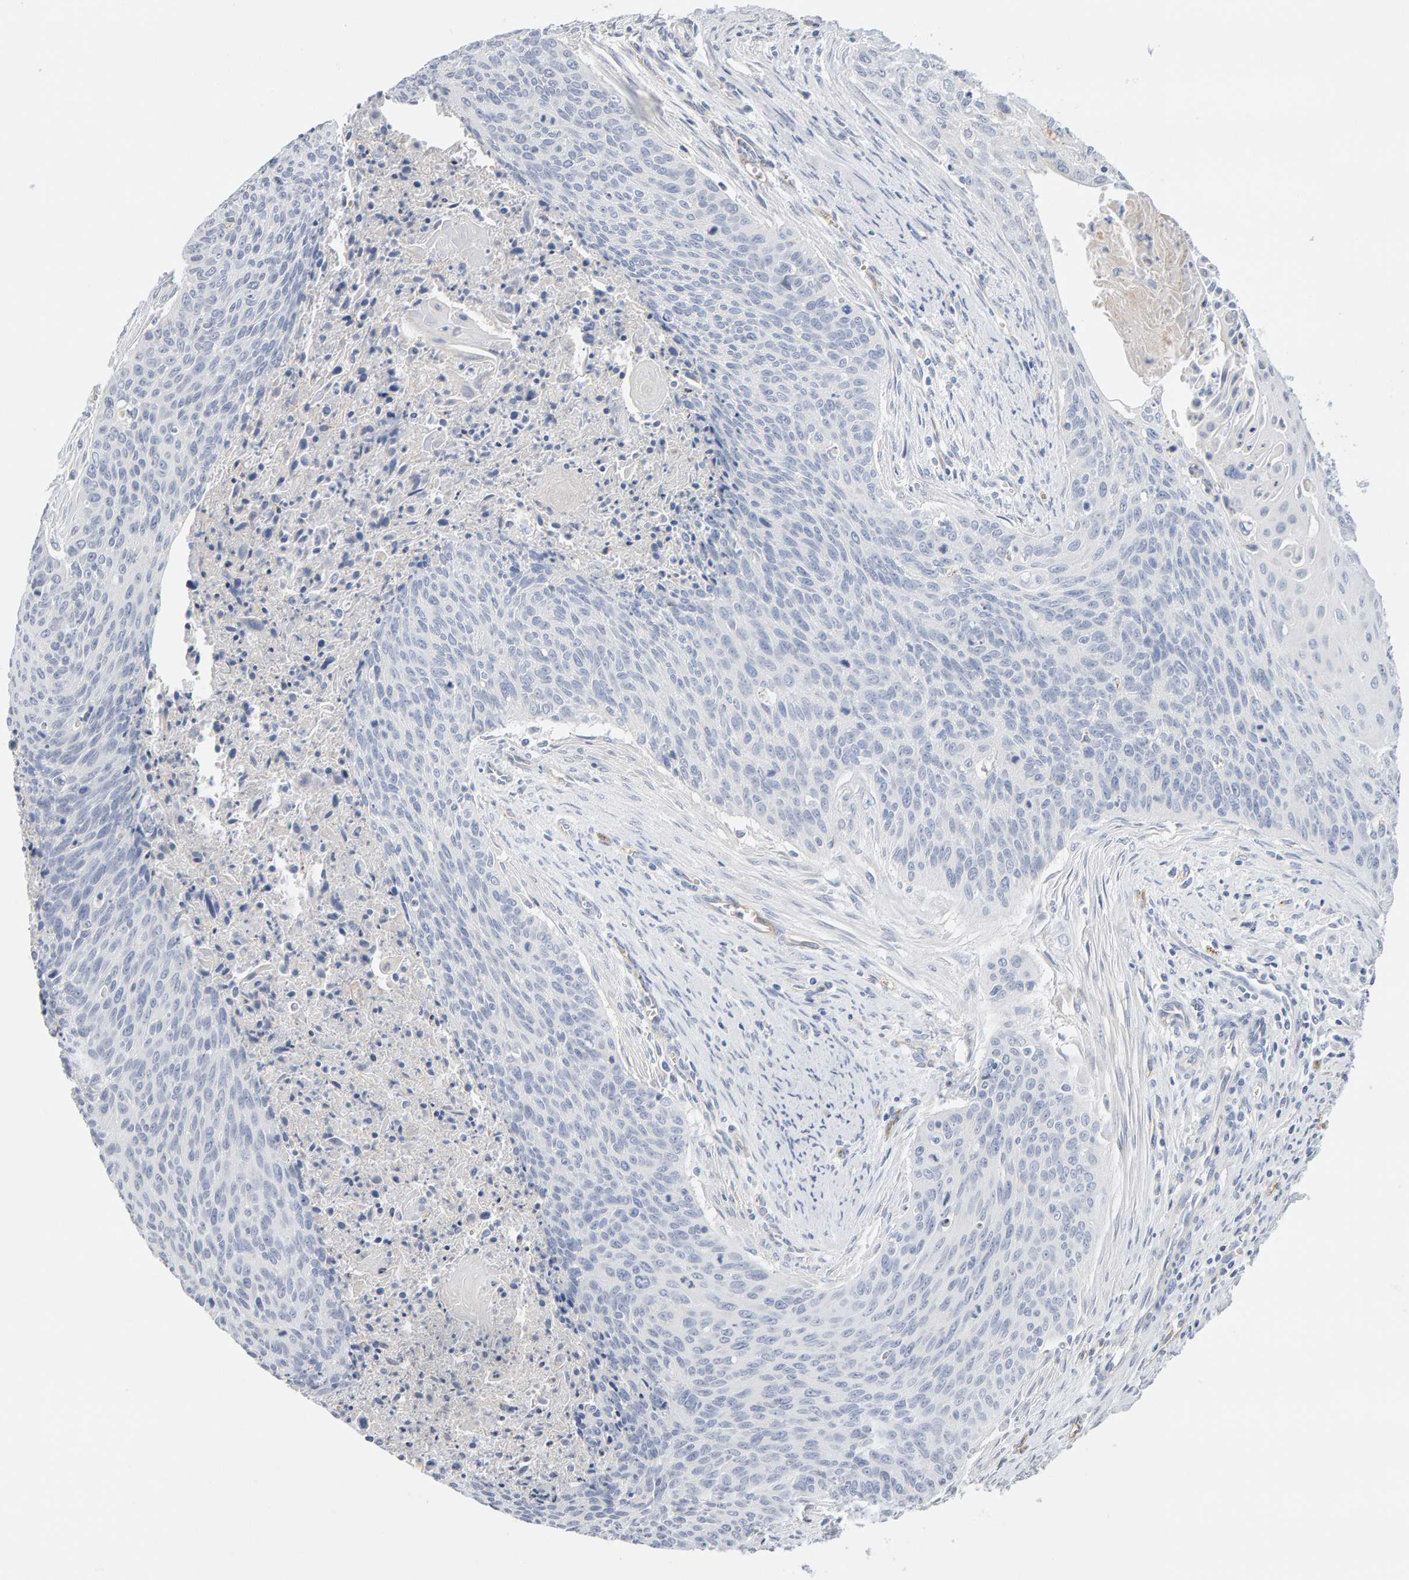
{"staining": {"intensity": "negative", "quantity": "none", "location": "none"}, "tissue": "cervical cancer", "cell_type": "Tumor cells", "image_type": "cancer", "snomed": [{"axis": "morphology", "description": "Squamous cell carcinoma, NOS"}, {"axis": "topography", "description": "Cervix"}], "caption": "The IHC micrograph has no significant staining in tumor cells of squamous cell carcinoma (cervical) tissue.", "gene": "METRNL", "patient": {"sex": "female", "age": 55}}